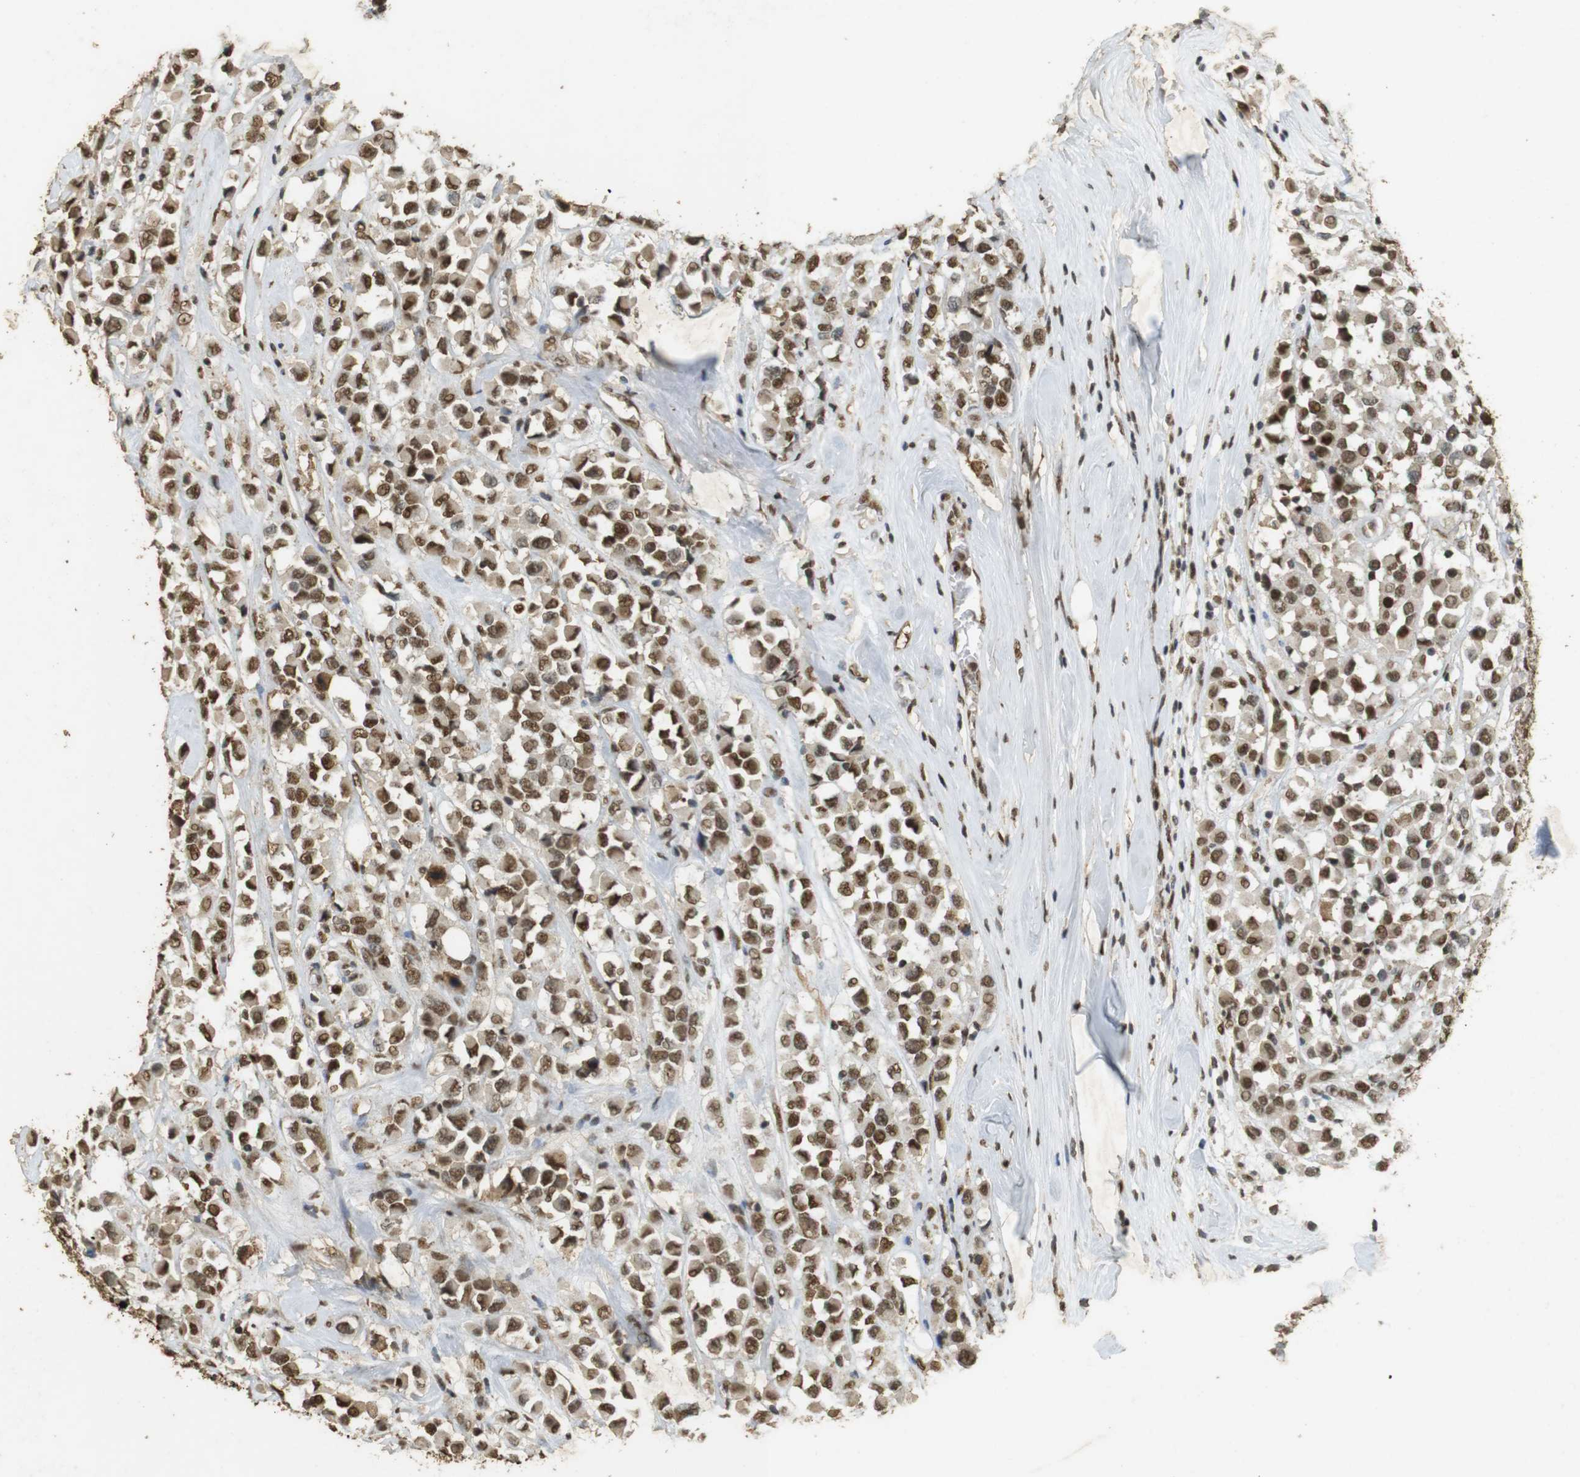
{"staining": {"intensity": "moderate", "quantity": ">75%", "location": "nuclear"}, "tissue": "breast cancer", "cell_type": "Tumor cells", "image_type": "cancer", "snomed": [{"axis": "morphology", "description": "Duct carcinoma"}, {"axis": "topography", "description": "Breast"}], "caption": "This histopathology image demonstrates immunohistochemistry staining of breast cancer, with medium moderate nuclear expression in approximately >75% of tumor cells.", "gene": "GATA4", "patient": {"sex": "female", "age": 61}}